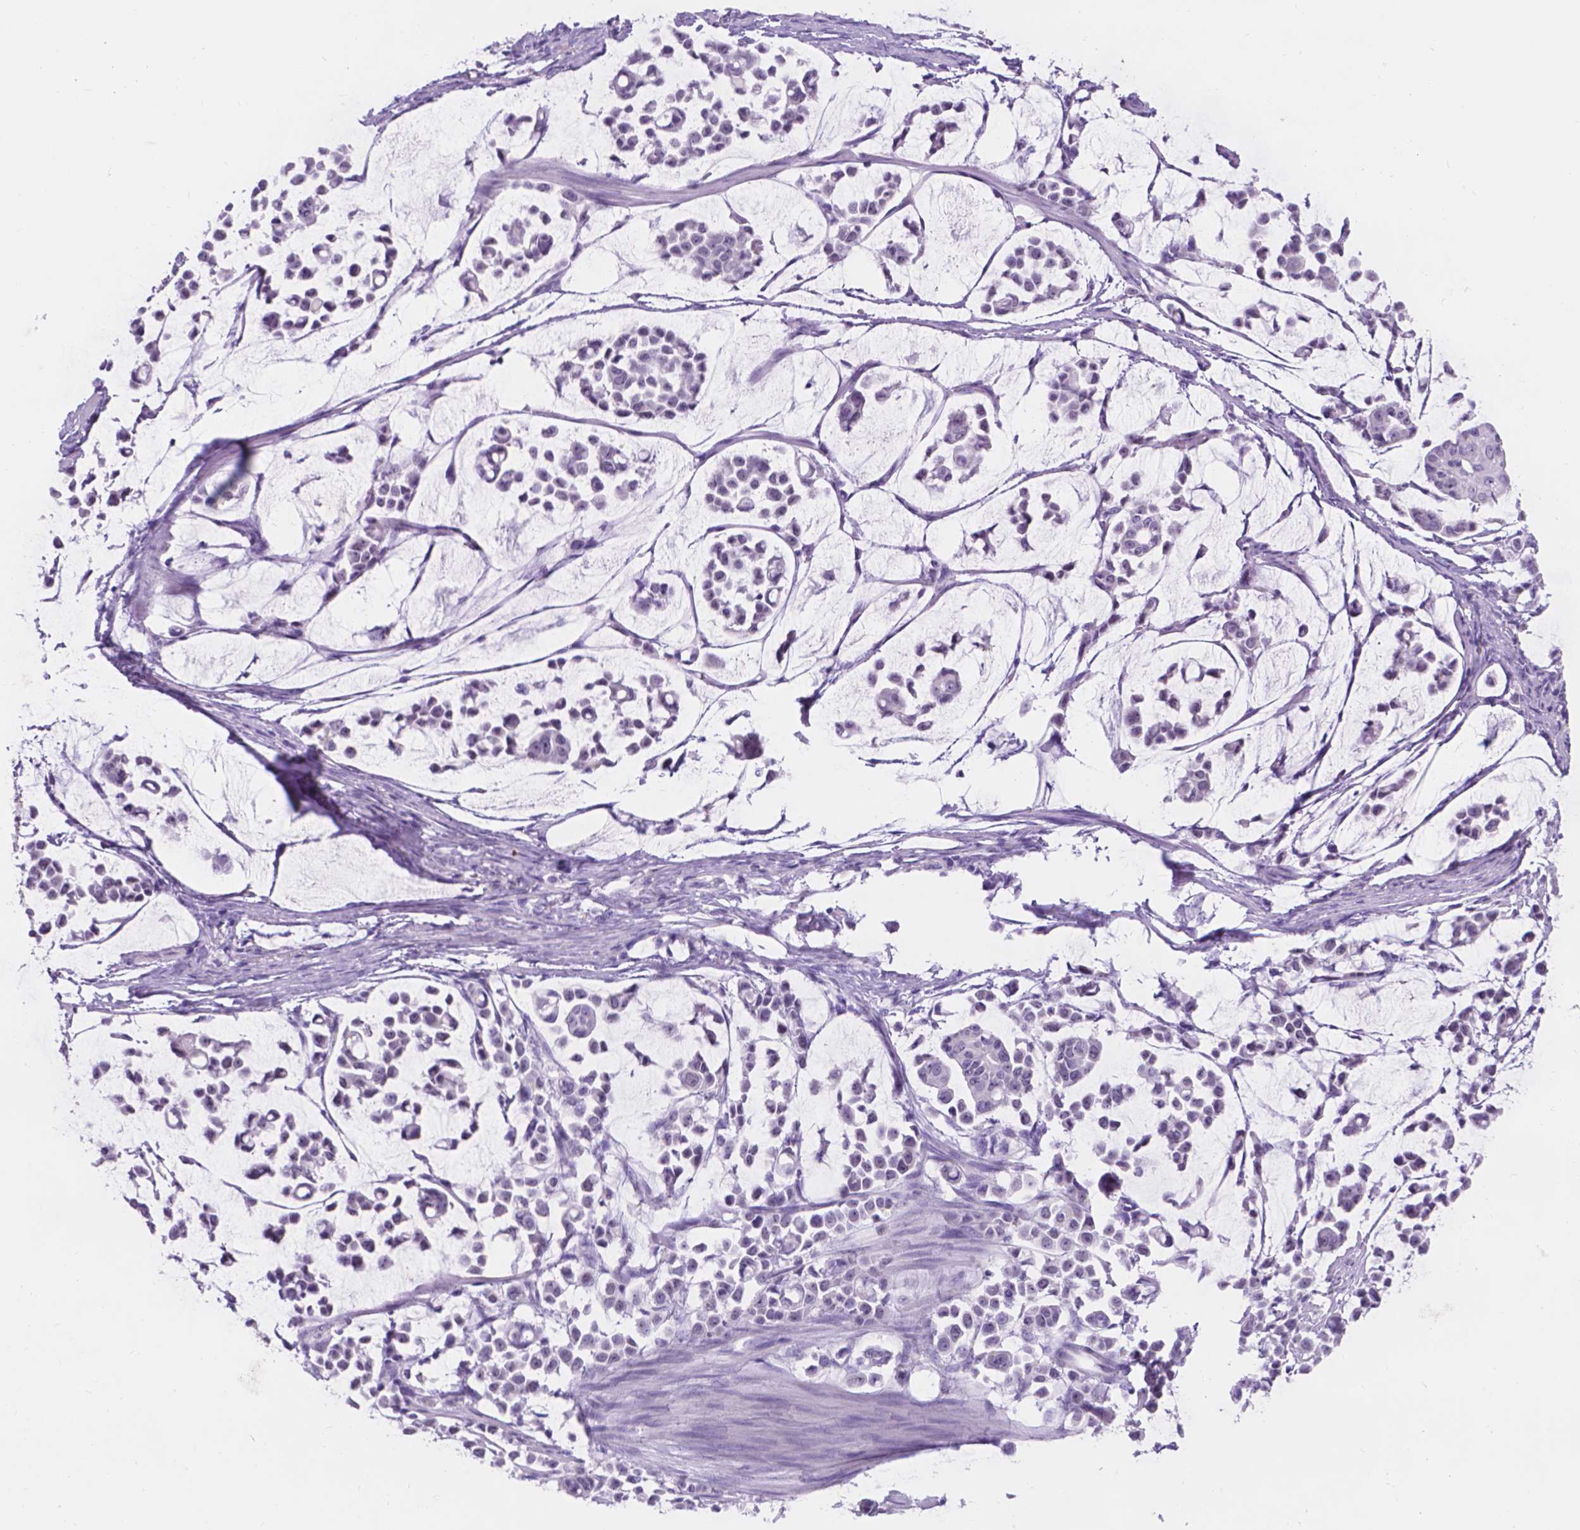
{"staining": {"intensity": "weak", "quantity": "25%-75%", "location": "nuclear"}, "tissue": "stomach cancer", "cell_type": "Tumor cells", "image_type": "cancer", "snomed": [{"axis": "morphology", "description": "Adenocarcinoma, NOS"}, {"axis": "topography", "description": "Stomach"}], "caption": "A micrograph of stomach cancer stained for a protein reveals weak nuclear brown staining in tumor cells. (IHC, brightfield microscopy, high magnification).", "gene": "DCC", "patient": {"sex": "male", "age": 82}}